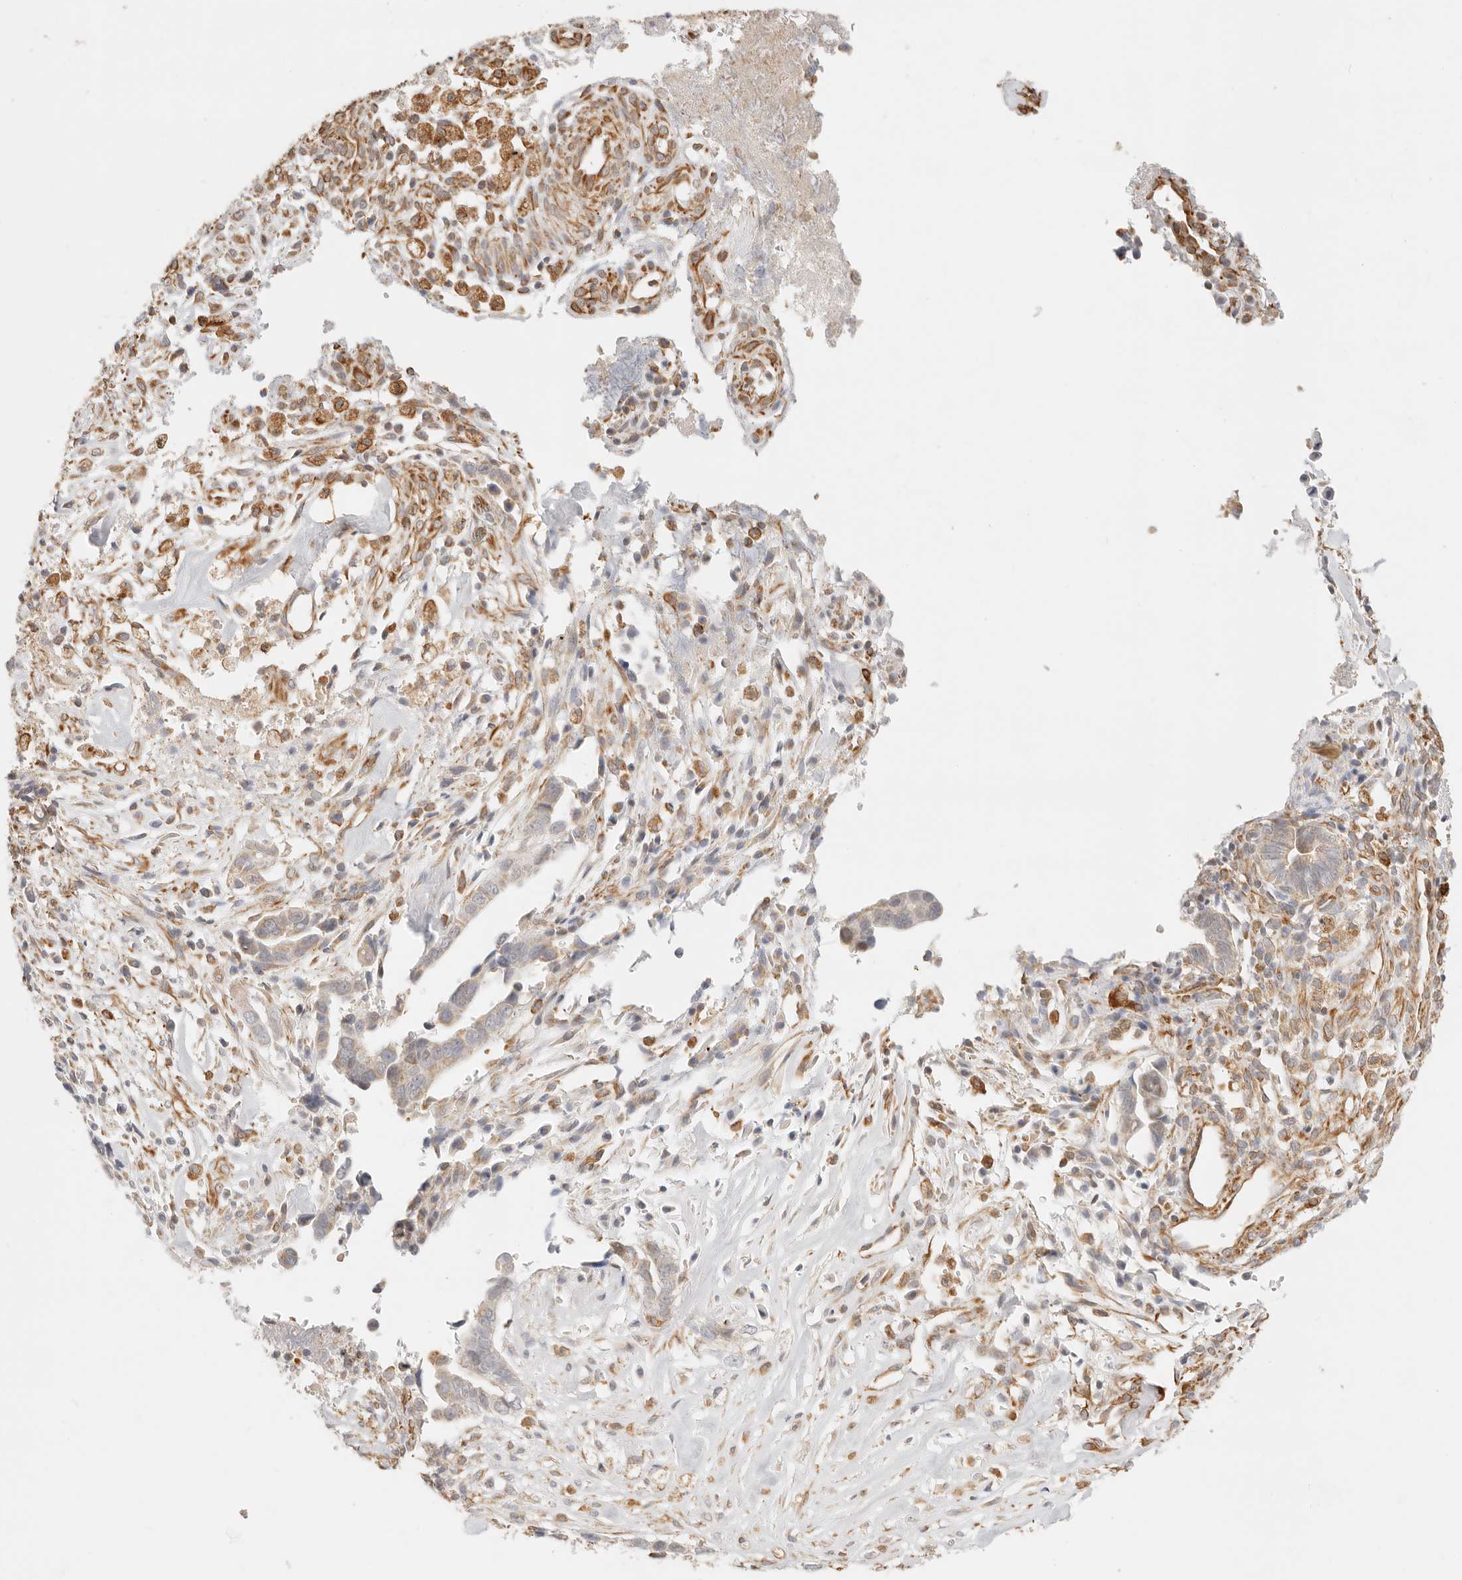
{"staining": {"intensity": "weak", "quantity": "25%-75%", "location": "cytoplasmic/membranous"}, "tissue": "liver cancer", "cell_type": "Tumor cells", "image_type": "cancer", "snomed": [{"axis": "morphology", "description": "Cholangiocarcinoma"}, {"axis": "topography", "description": "Liver"}], "caption": "Tumor cells show low levels of weak cytoplasmic/membranous expression in about 25%-75% of cells in cholangiocarcinoma (liver). (brown staining indicates protein expression, while blue staining denotes nuclei).", "gene": "ZC3H11A", "patient": {"sex": "female", "age": 79}}